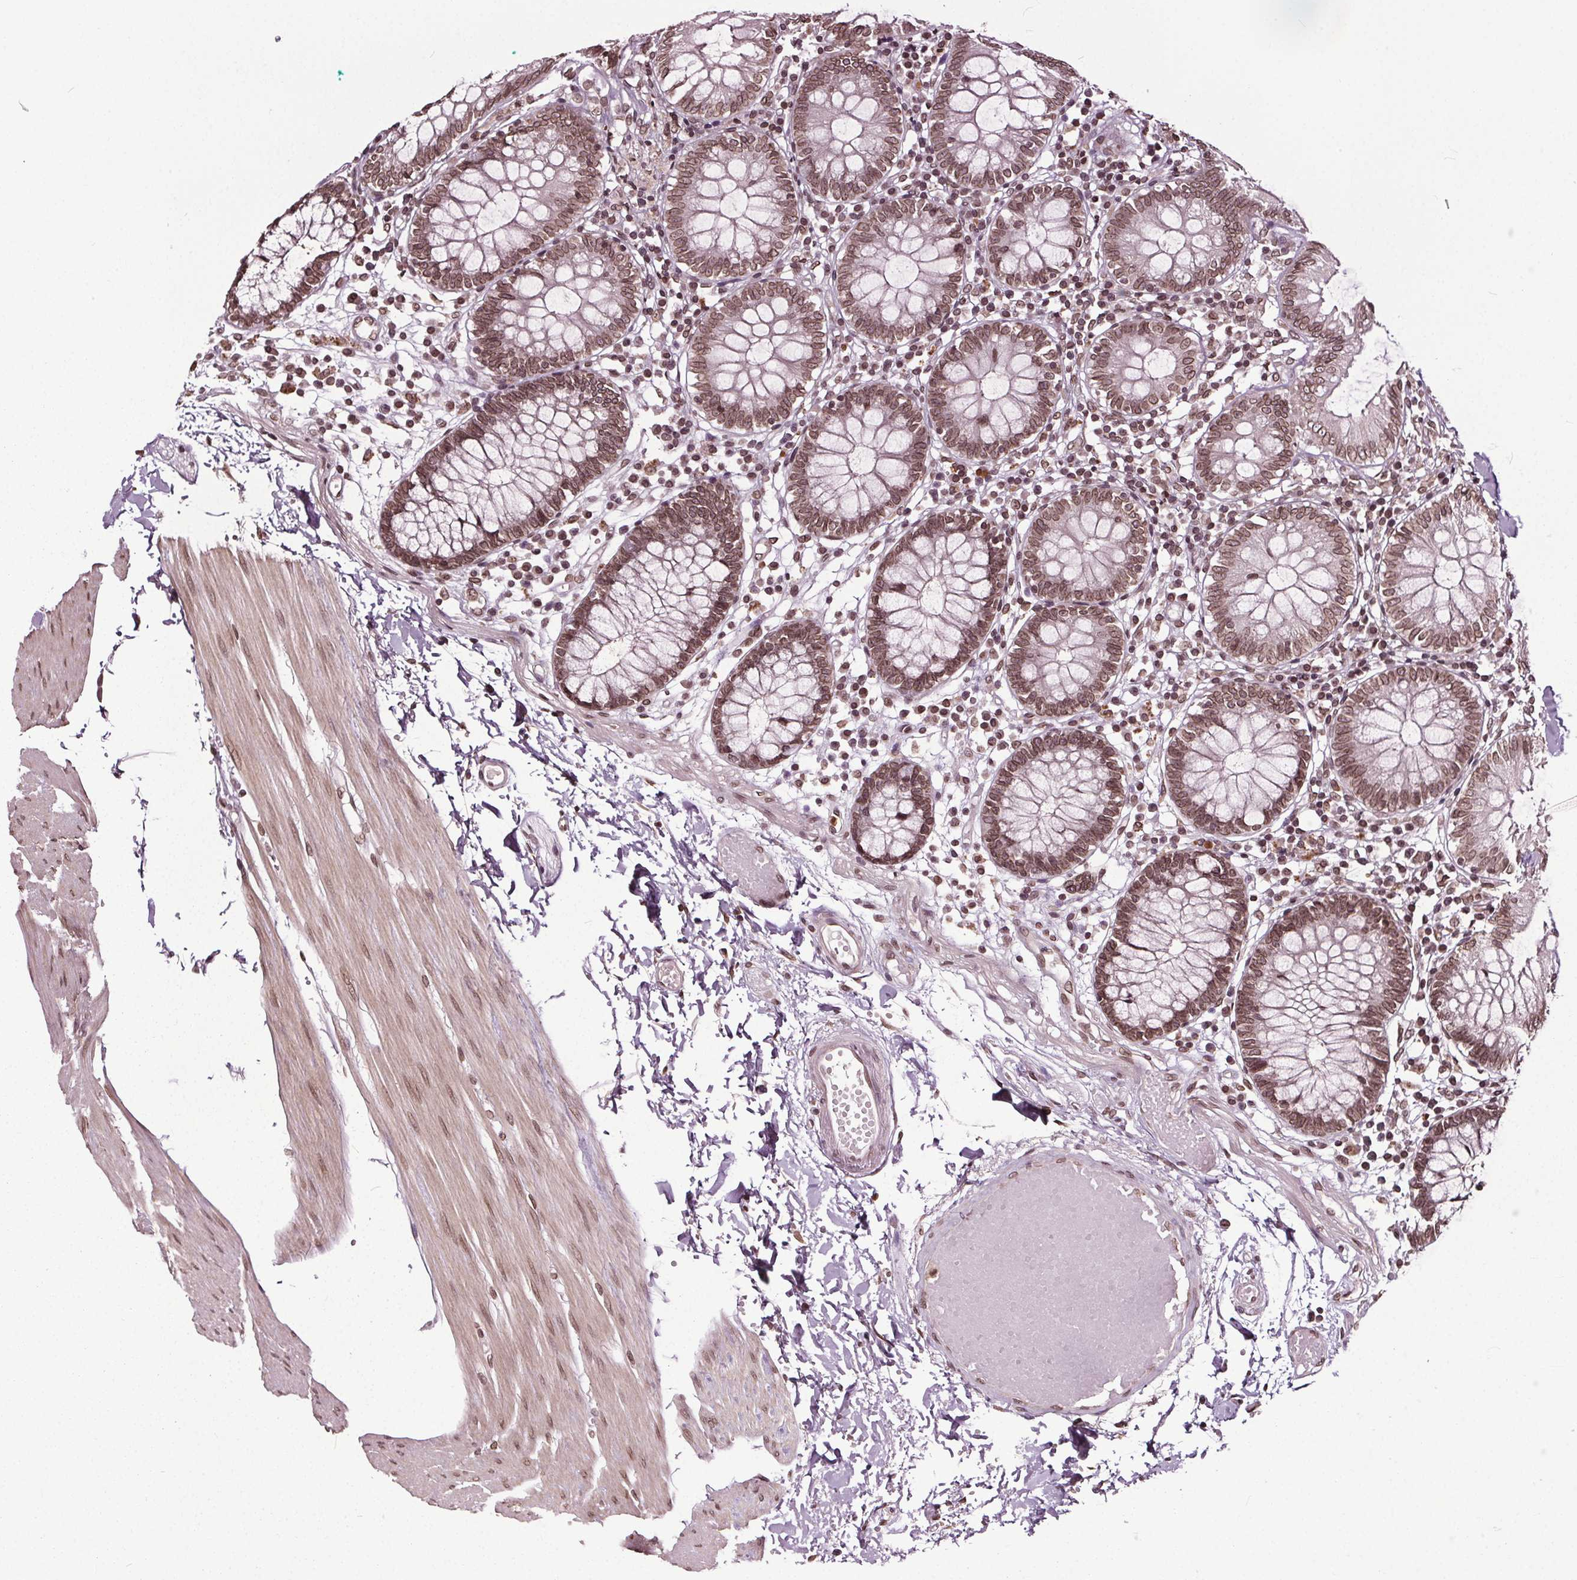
{"staining": {"intensity": "moderate", "quantity": ">75%", "location": "nuclear"}, "tissue": "colon", "cell_type": "Endothelial cells", "image_type": "normal", "snomed": [{"axis": "morphology", "description": "Normal tissue, NOS"}, {"axis": "morphology", "description": "Adenocarcinoma, NOS"}, {"axis": "topography", "description": "Colon"}], "caption": "DAB immunohistochemical staining of unremarkable human colon reveals moderate nuclear protein positivity in approximately >75% of endothelial cells.", "gene": "TTC39C", "patient": {"sex": "male", "age": 83}}